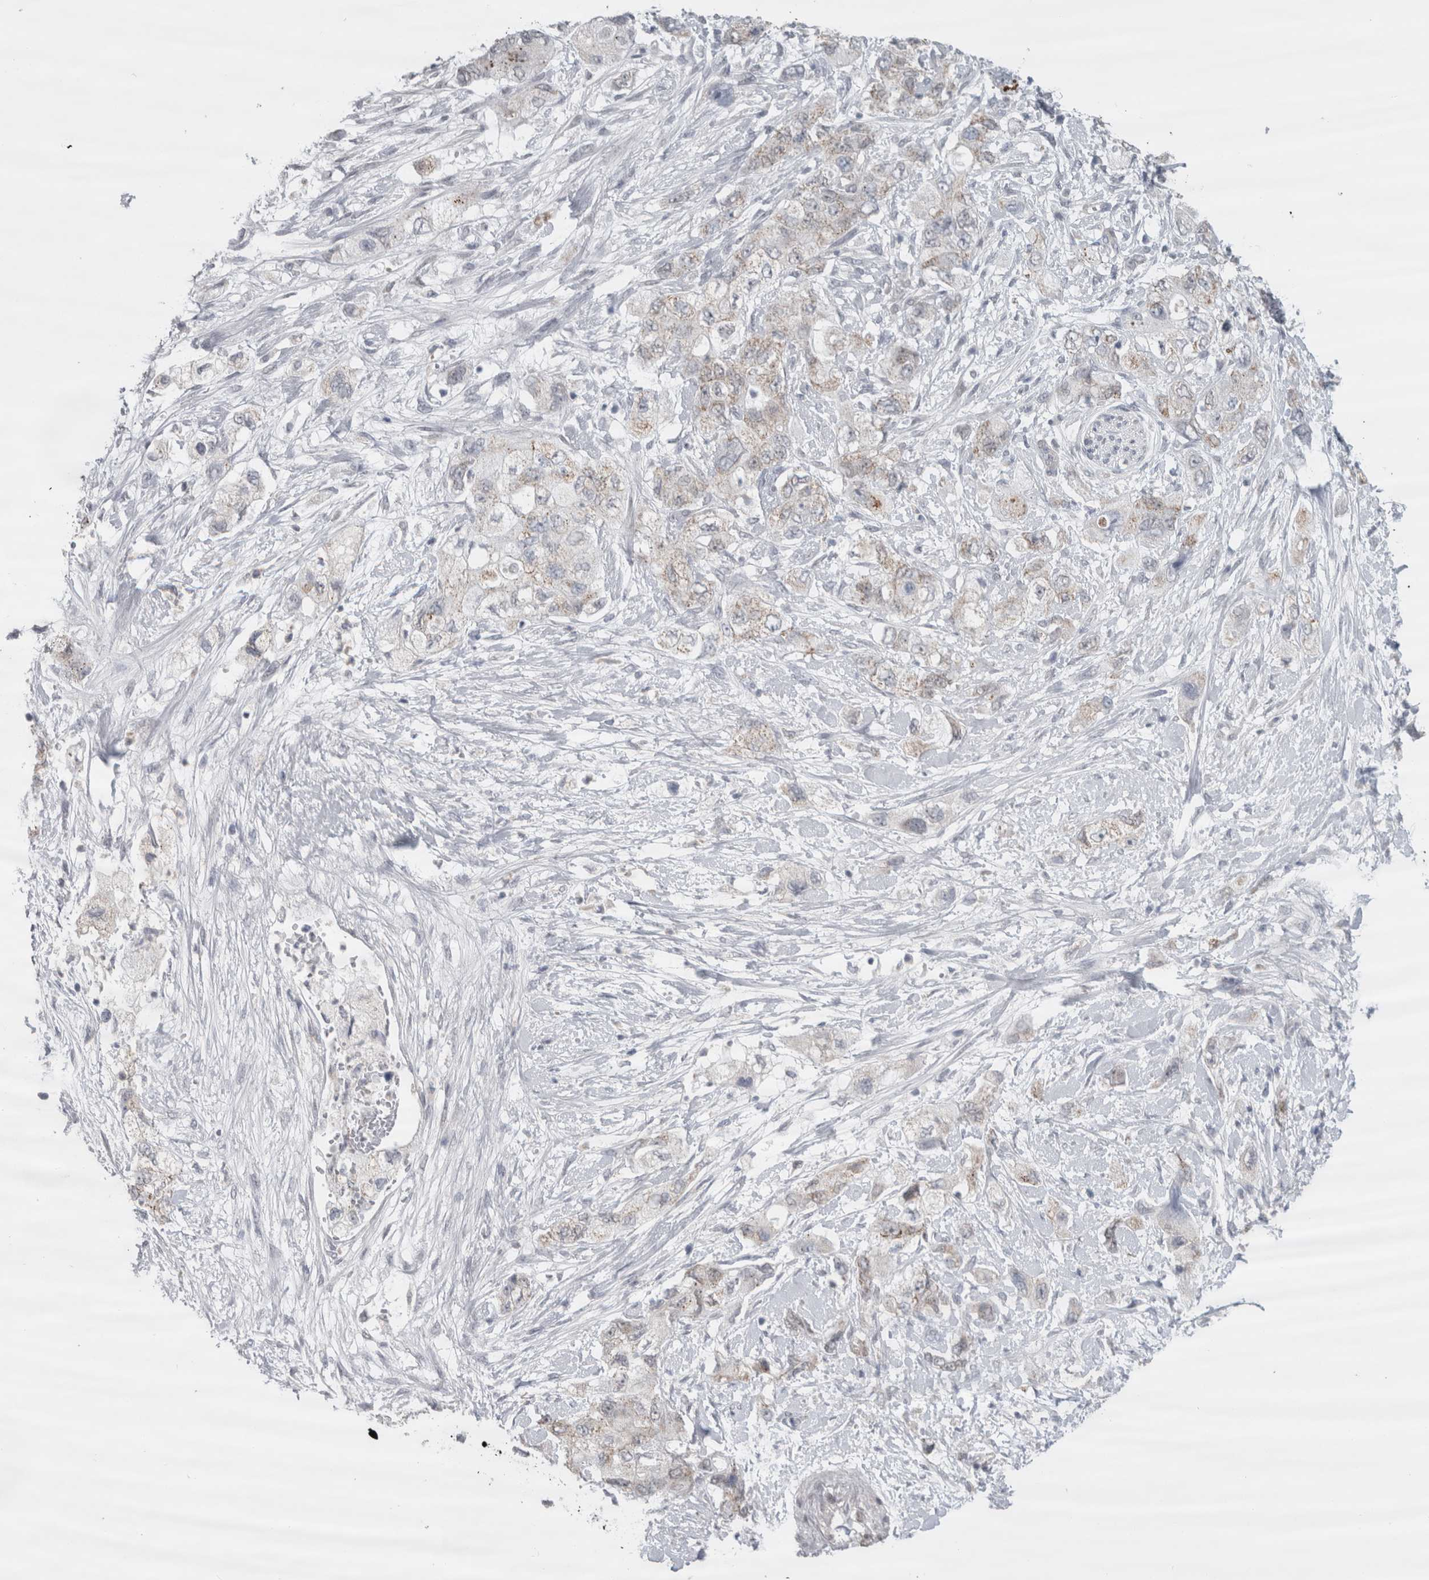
{"staining": {"intensity": "negative", "quantity": "none", "location": "none"}, "tissue": "pancreatic cancer", "cell_type": "Tumor cells", "image_type": "cancer", "snomed": [{"axis": "morphology", "description": "Adenocarcinoma, NOS"}, {"axis": "topography", "description": "Pancreas"}], "caption": "Immunohistochemistry of human adenocarcinoma (pancreatic) demonstrates no positivity in tumor cells. (Brightfield microscopy of DAB (3,3'-diaminobenzidine) IHC at high magnification).", "gene": "PLIN1", "patient": {"sex": "female", "age": 73}}